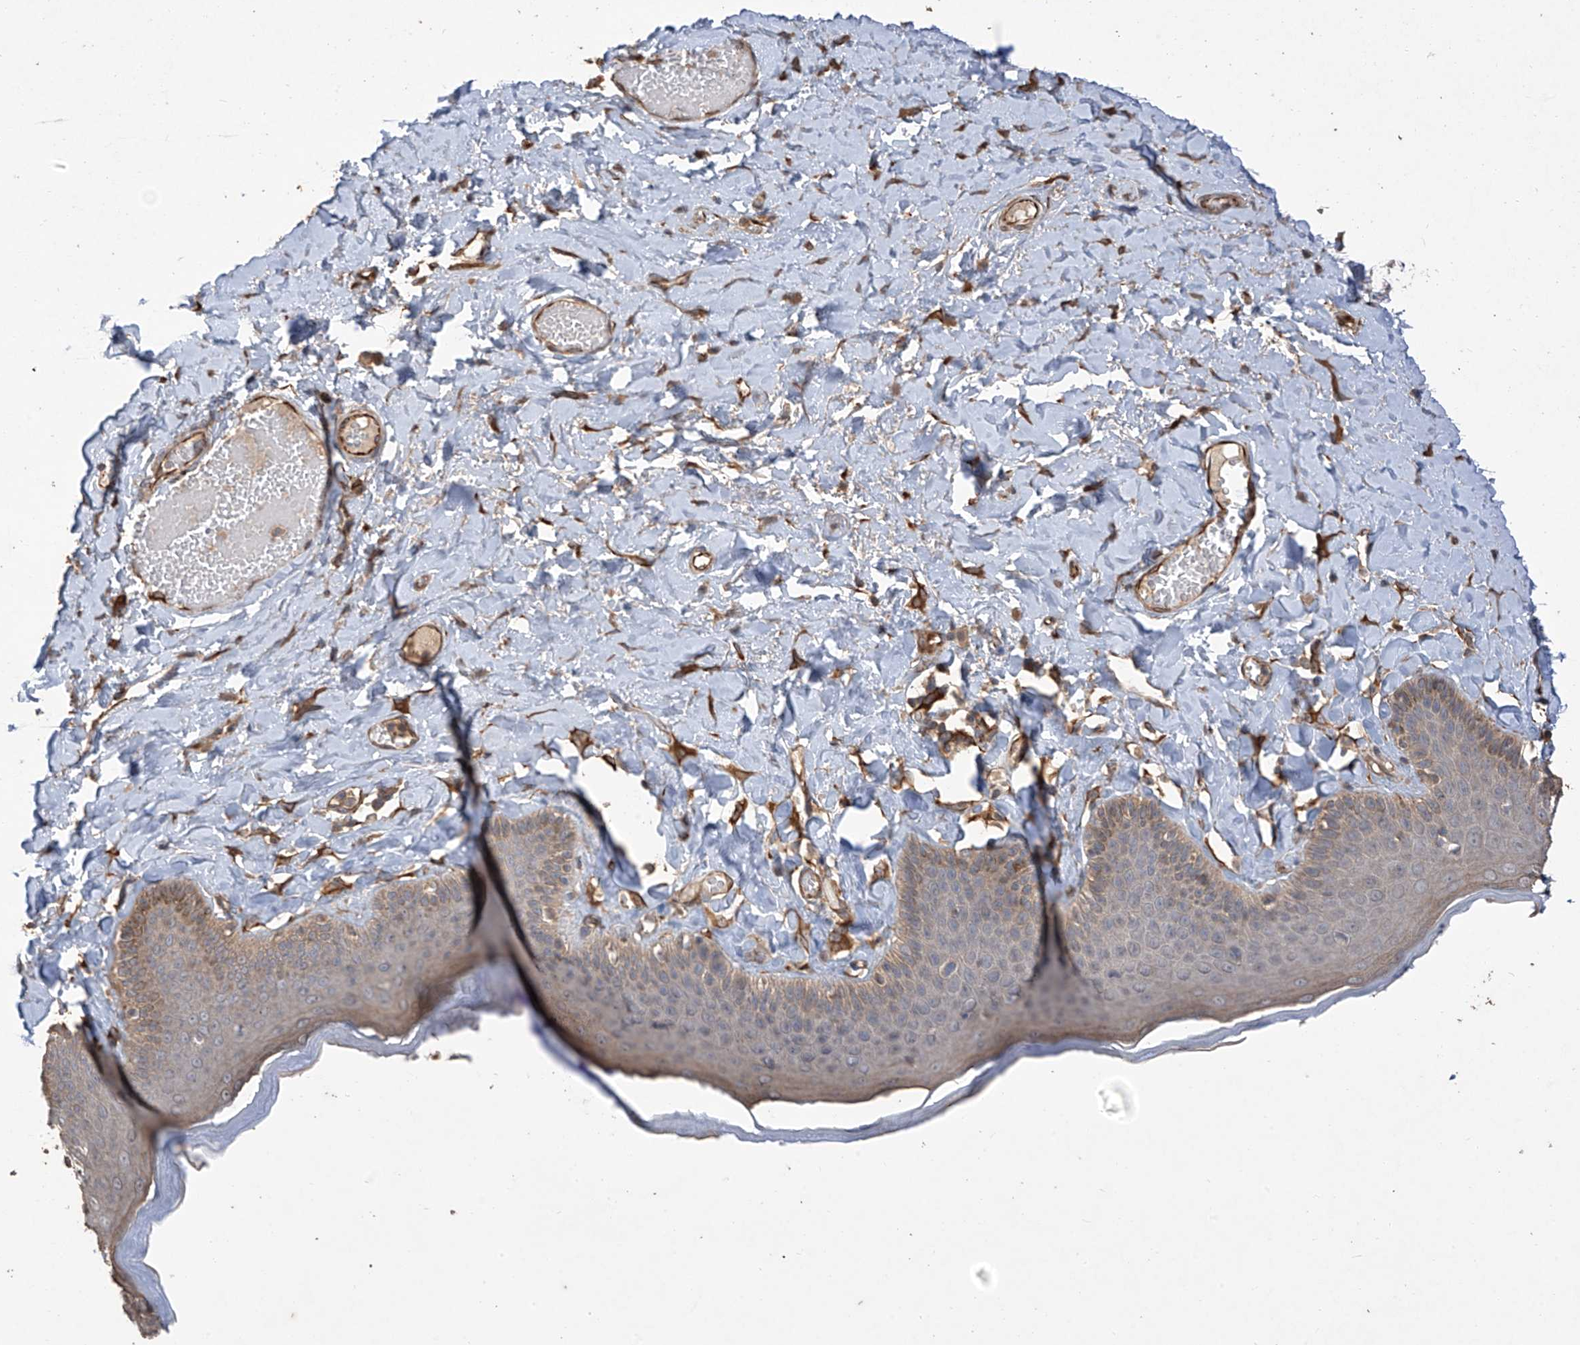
{"staining": {"intensity": "moderate", "quantity": "25%-75%", "location": "cytoplasmic/membranous"}, "tissue": "skin", "cell_type": "Epidermal cells", "image_type": "normal", "snomed": [{"axis": "morphology", "description": "Normal tissue, NOS"}, {"axis": "topography", "description": "Anal"}], "caption": "An IHC photomicrograph of benign tissue is shown. Protein staining in brown labels moderate cytoplasmic/membranous positivity in skin within epidermal cells.", "gene": "AGBL5", "patient": {"sex": "male", "age": 69}}